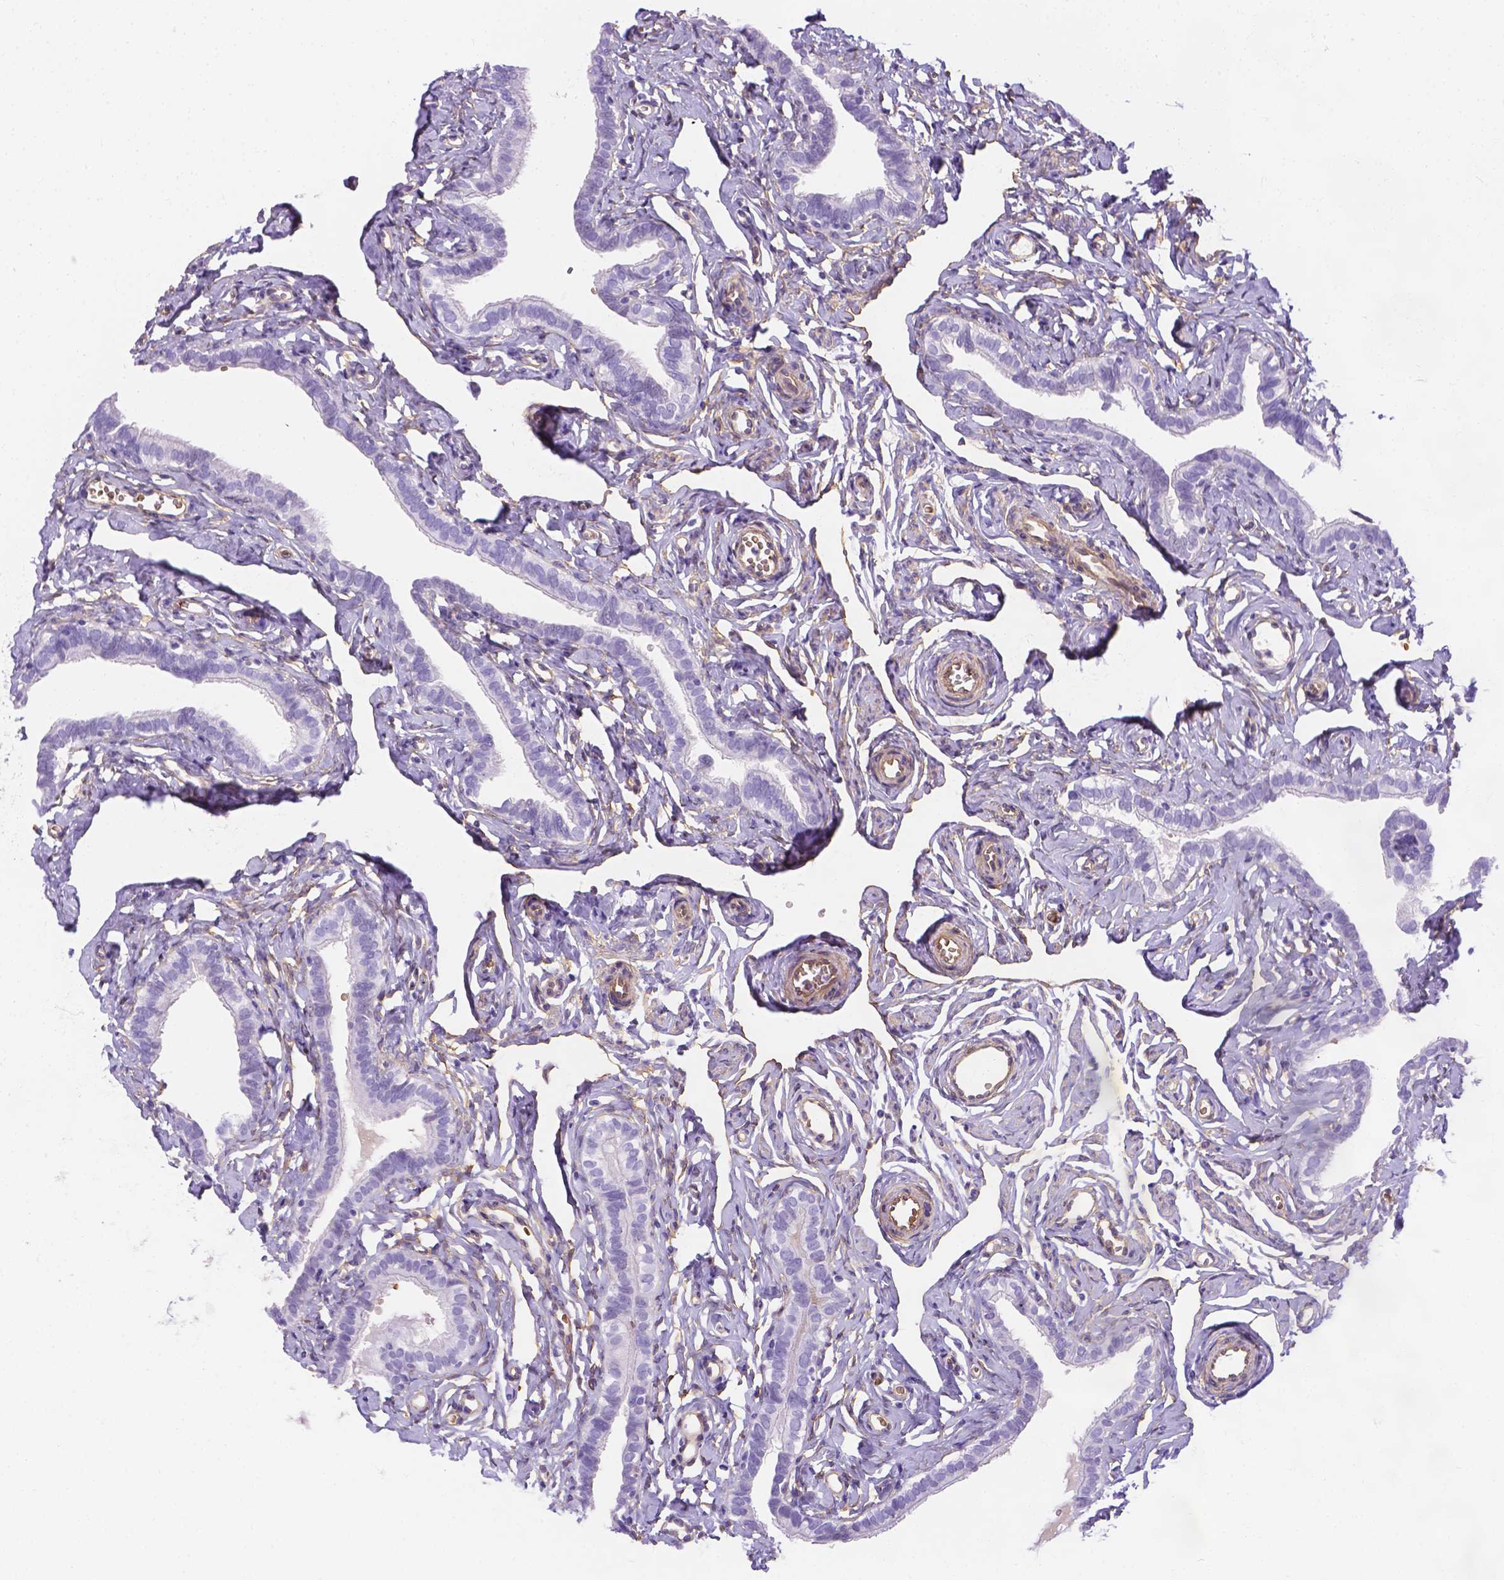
{"staining": {"intensity": "negative", "quantity": "none", "location": "none"}, "tissue": "fallopian tube", "cell_type": "Glandular cells", "image_type": "normal", "snomed": [{"axis": "morphology", "description": "Normal tissue, NOS"}, {"axis": "topography", "description": "Fallopian tube"}], "caption": "Immunohistochemistry (IHC) of benign human fallopian tube reveals no positivity in glandular cells. (DAB (3,3'-diaminobenzidine) immunohistochemistry (IHC), high magnification).", "gene": "SLC40A1", "patient": {"sex": "female", "age": 41}}